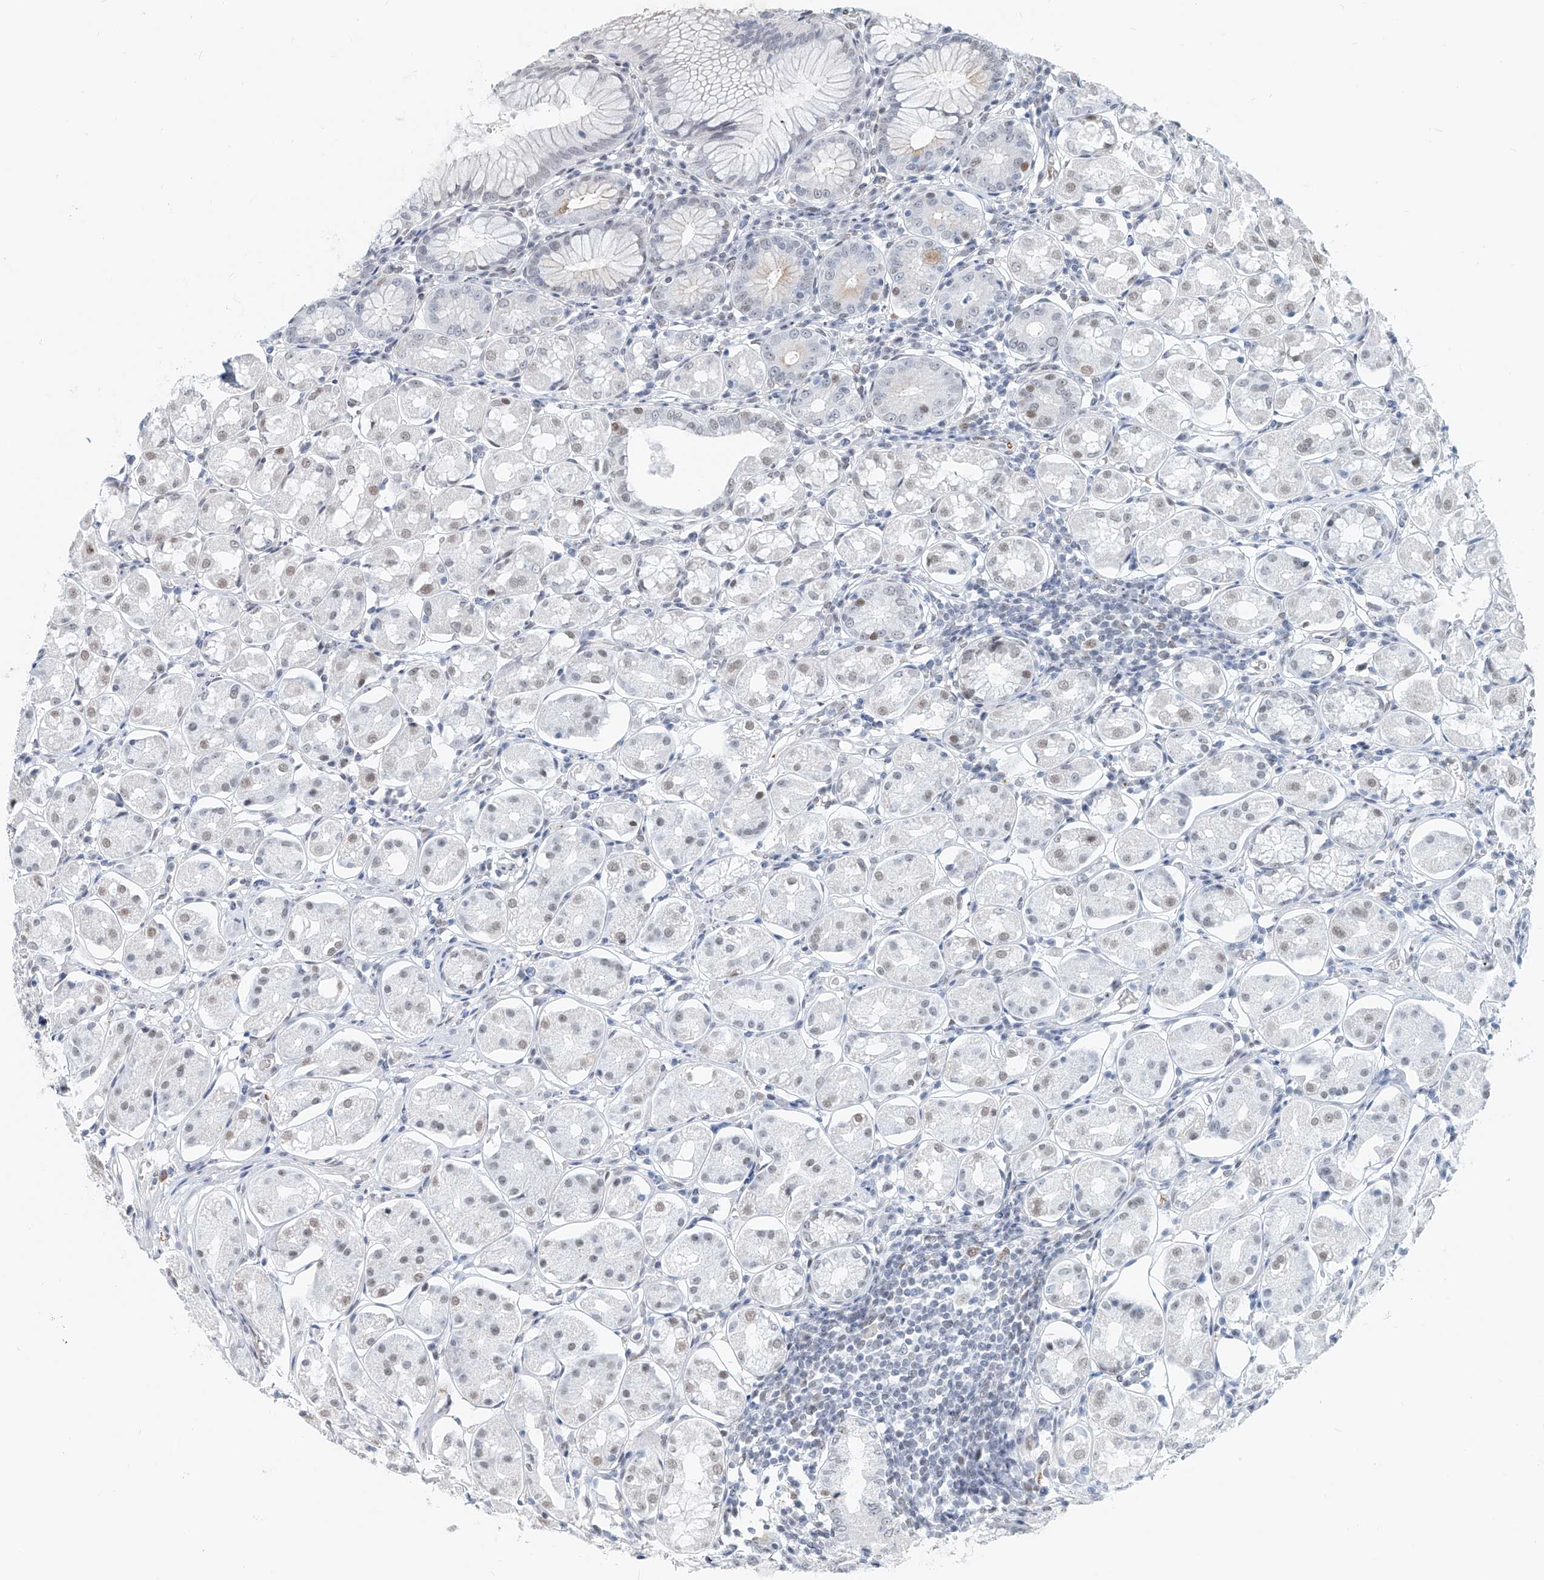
{"staining": {"intensity": "moderate", "quantity": "25%-75%", "location": "nuclear"}, "tissue": "stomach", "cell_type": "Glandular cells", "image_type": "normal", "snomed": [{"axis": "morphology", "description": "Normal tissue, NOS"}, {"axis": "topography", "description": "Stomach, lower"}], "caption": "This histopathology image displays normal stomach stained with IHC to label a protein in brown. The nuclear of glandular cells show moderate positivity for the protein. Nuclei are counter-stained blue.", "gene": "SASH1", "patient": {"sex": "female", "age": 56}}